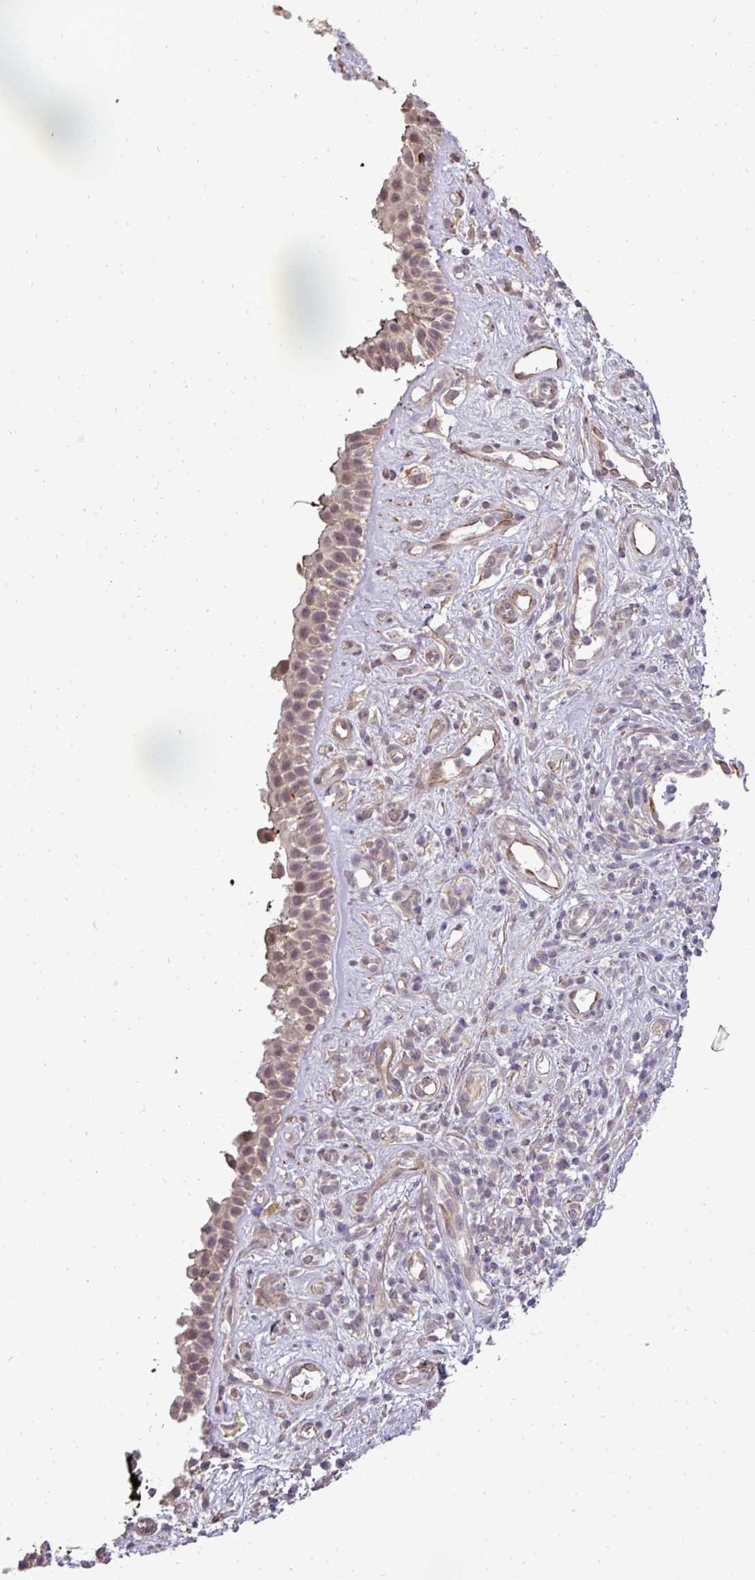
{"staining": {"intensity": "weak", "quantity": ">75%", "location": "cytoplasmic/membranous,nuclear"}, "tissue": "nasopharynx", "cell_type": "Respiratory epithelial cells", "image_type": "normal", "snomed": [{"axis": "morphology", "description": "Normal tissue, NOS"}, {"axis": "morphology", "description": "Squamous cell carcinoma, NOS"}, {"axis": "topography", "description": "Nasopharynx"}, {"axis": "topography", "description": "Head-Neck"}], "caption": "Immunohistochemical staining of normal nasopharynx shows weak cytoplasmic/membranous,nuclear protein expression in approximately >75% of respiratory epithelial cells. Ihc stains the protein in brown and the nuclei are stained blue.", "gene": "PDRG1", "patient": {"sex": "male", "age": 85}}